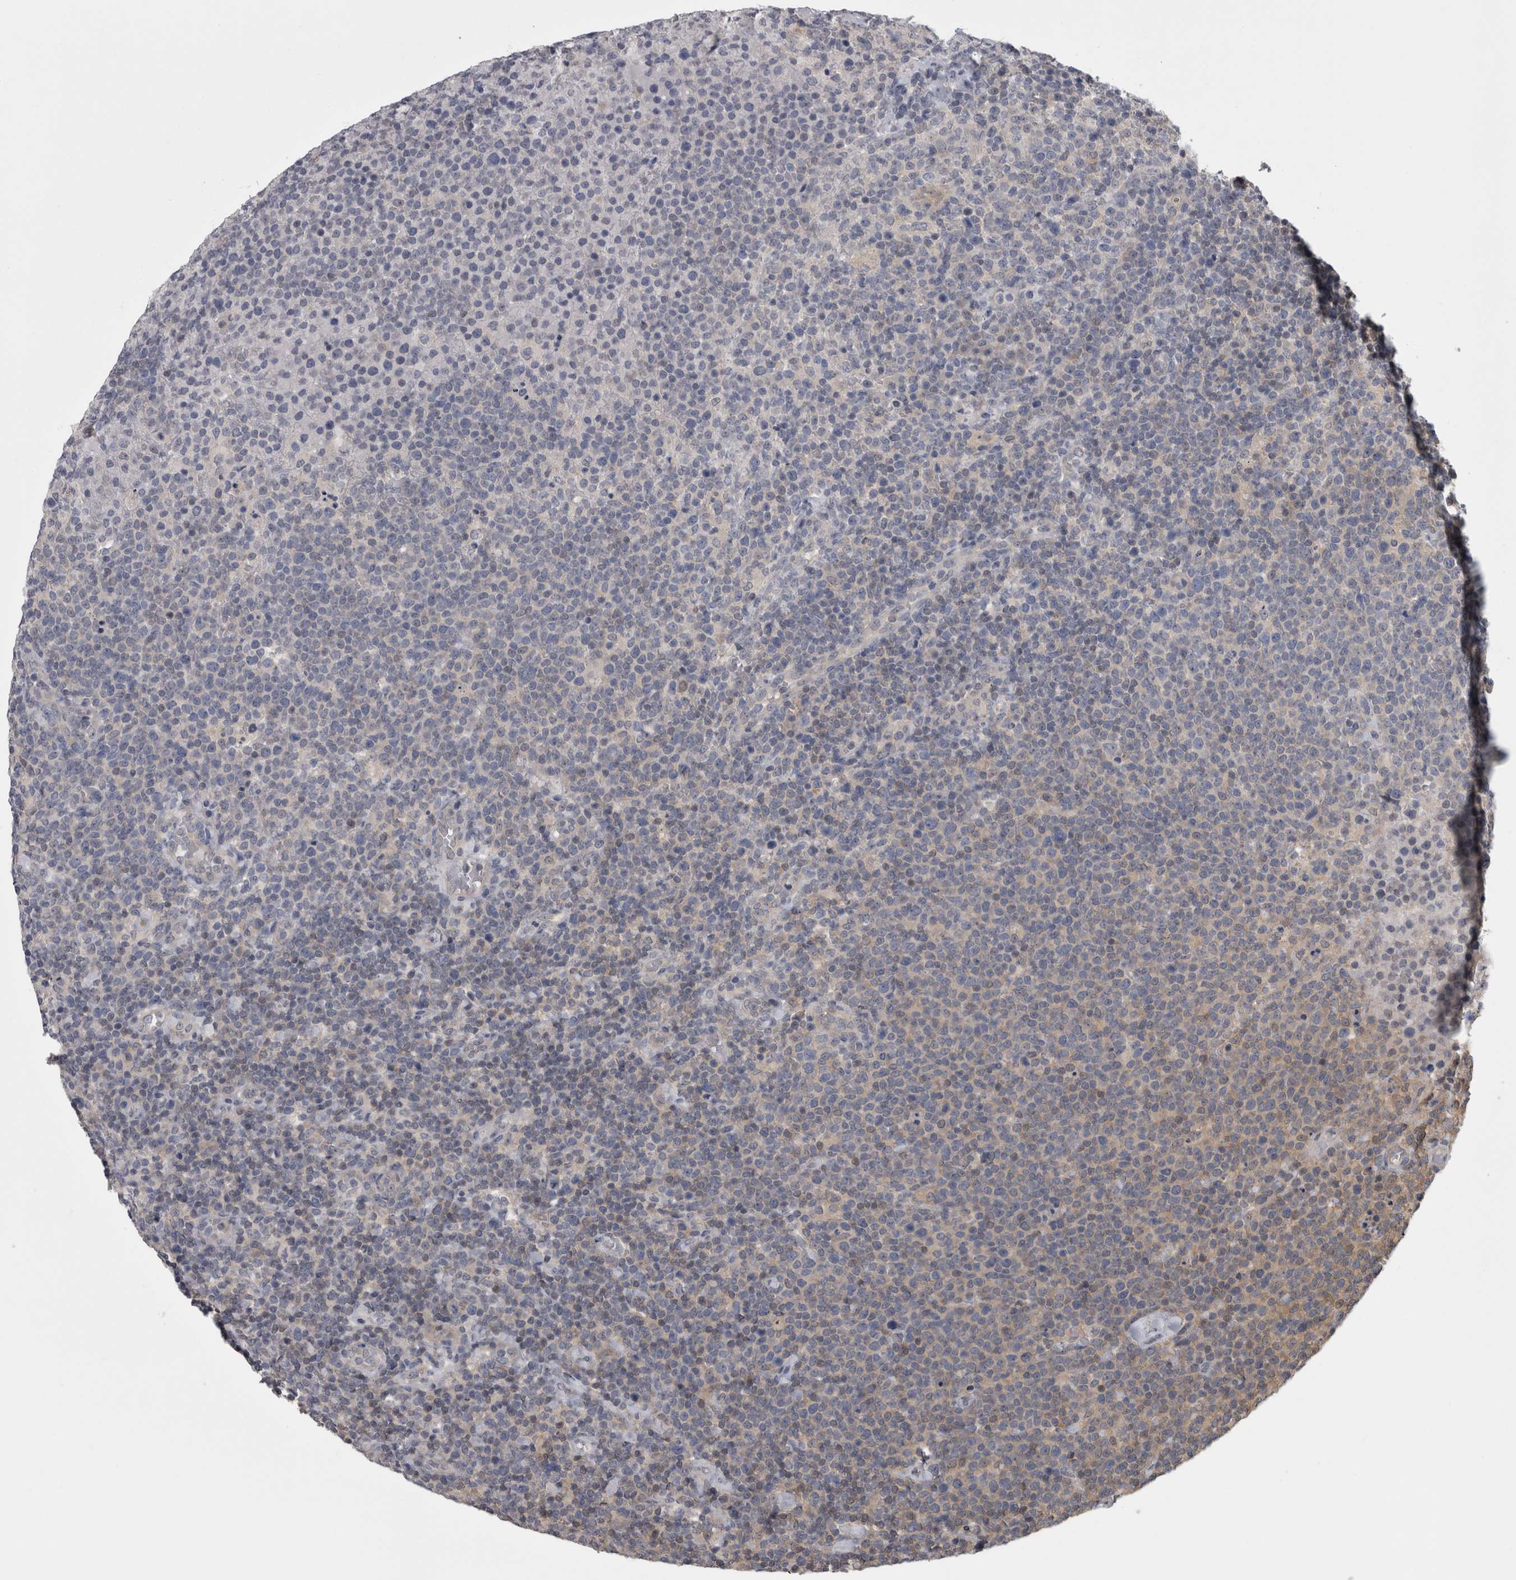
{"staining": {"intensity": "negative", "quantity": "none", "location": "none"}, "tissue": "lymphoma", "cell_type": "Tumor cells", "image_type": "cancer", "snomed": [{"axis": "morphology", "description": "Malignant lymphoma, non-Hodgkin's type, High grade"}, {"axis": "topography", "description": "Lymph node"}], "caption": "High magnification brightfield microscopy of high-grade malignant lymphoma, non-Hodgkin's type stained with DAB (brown) and counterstained with hematoxylin (blue): tumor cells show no significant positivity.", "gene": "APRT", "patient": {"sex": "male", "age": 61}}